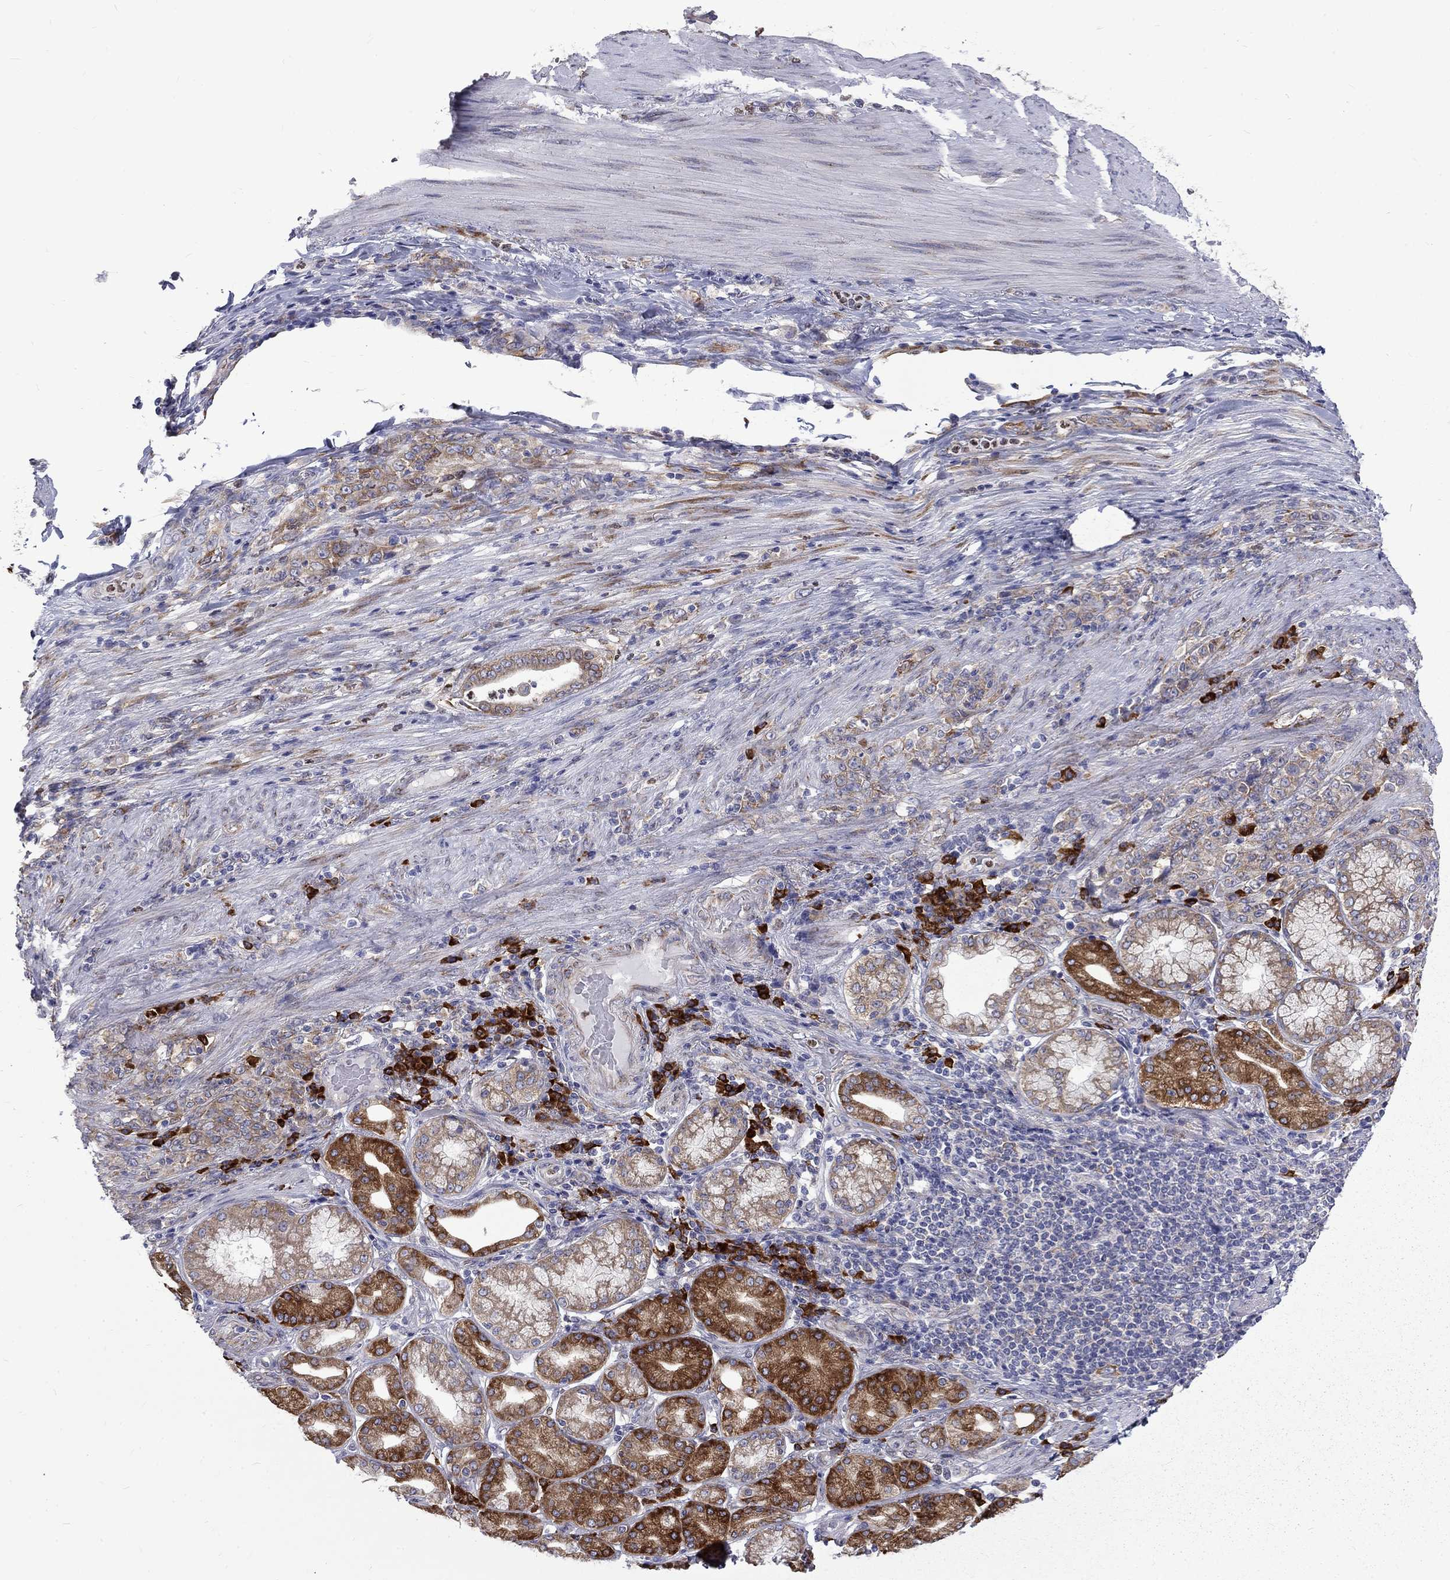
{"staining": {"intensity": "weak", "quantity": "25%-75%", "location": "cytoplasmic/membranous"}, "tissue": "stomach cancer", "cell_type": "Tumor cells", "image_type": "cancer", "snomed": [{"axis": "morphology", "description": "Normal tissue, NOS"}, {"axis": "morphology", "description": "Adenocarcinoma, NOS"}, {"axis": "topography", "description": "Stomach"}], "caption": "Stomach cancer (adenocarcinoma) stained with a protein marker shows weak staining in tumor cells.", "gene": "PABPC4", "patient": {"sex": "female", "age": 79}}